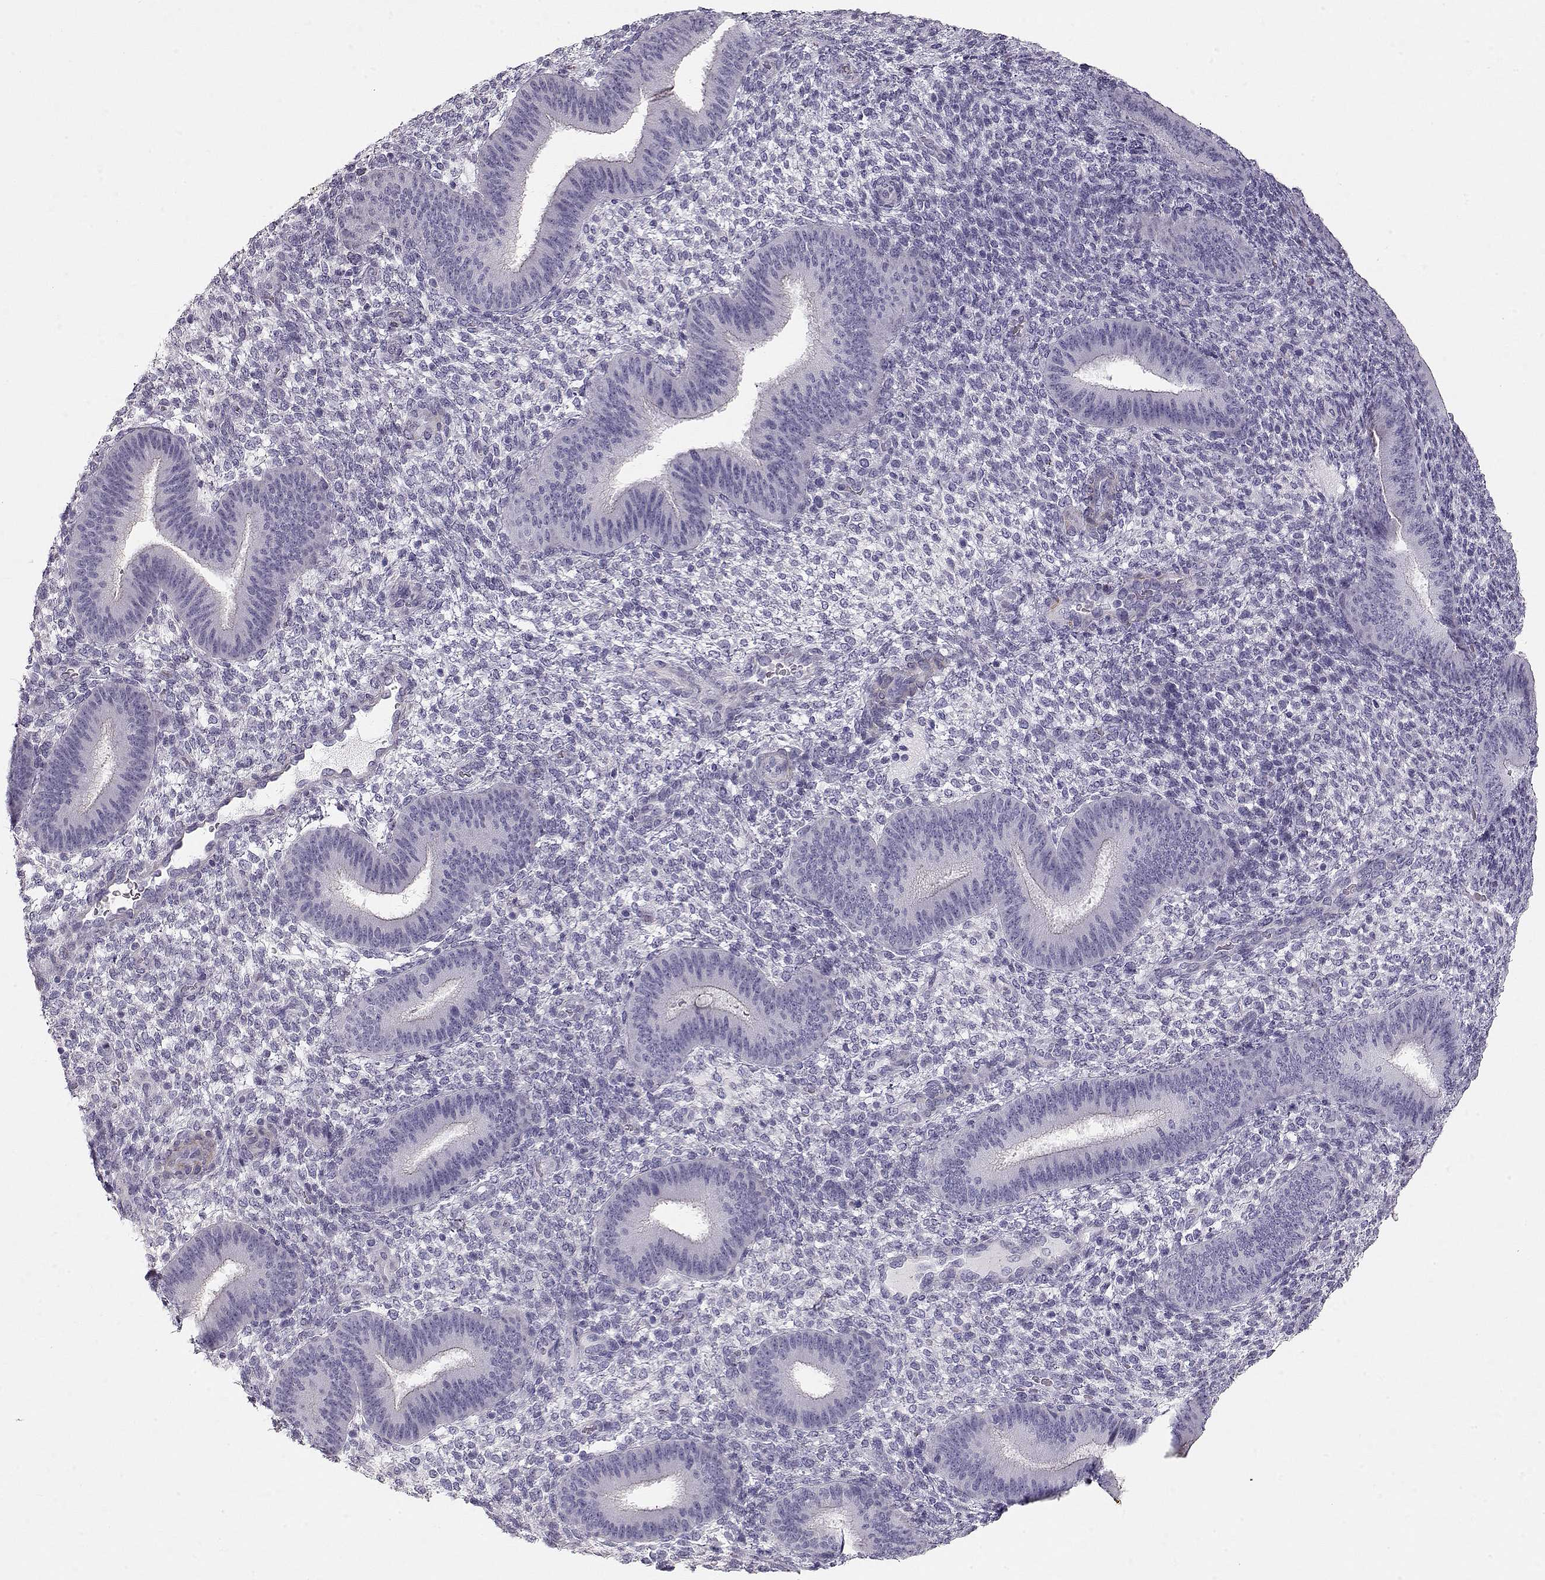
{"staining": {"intensity": "negative", "quantity": "none", "location": "none"}, "tissue": "endometrium", "cell_type": "Cells in endometrial stroma", "image_type": "normal", "snomed": [{"axis": "morphology", "description": "Normal tissue, NOS"}, {"axis": "topography", "description": "Endometrium"}], "caption": "Cells in endometrial stroma show no significant protein staining in normal endometrium.", "gene": "SLITRK3", "patient": {"sex": "female", "age": 39}}